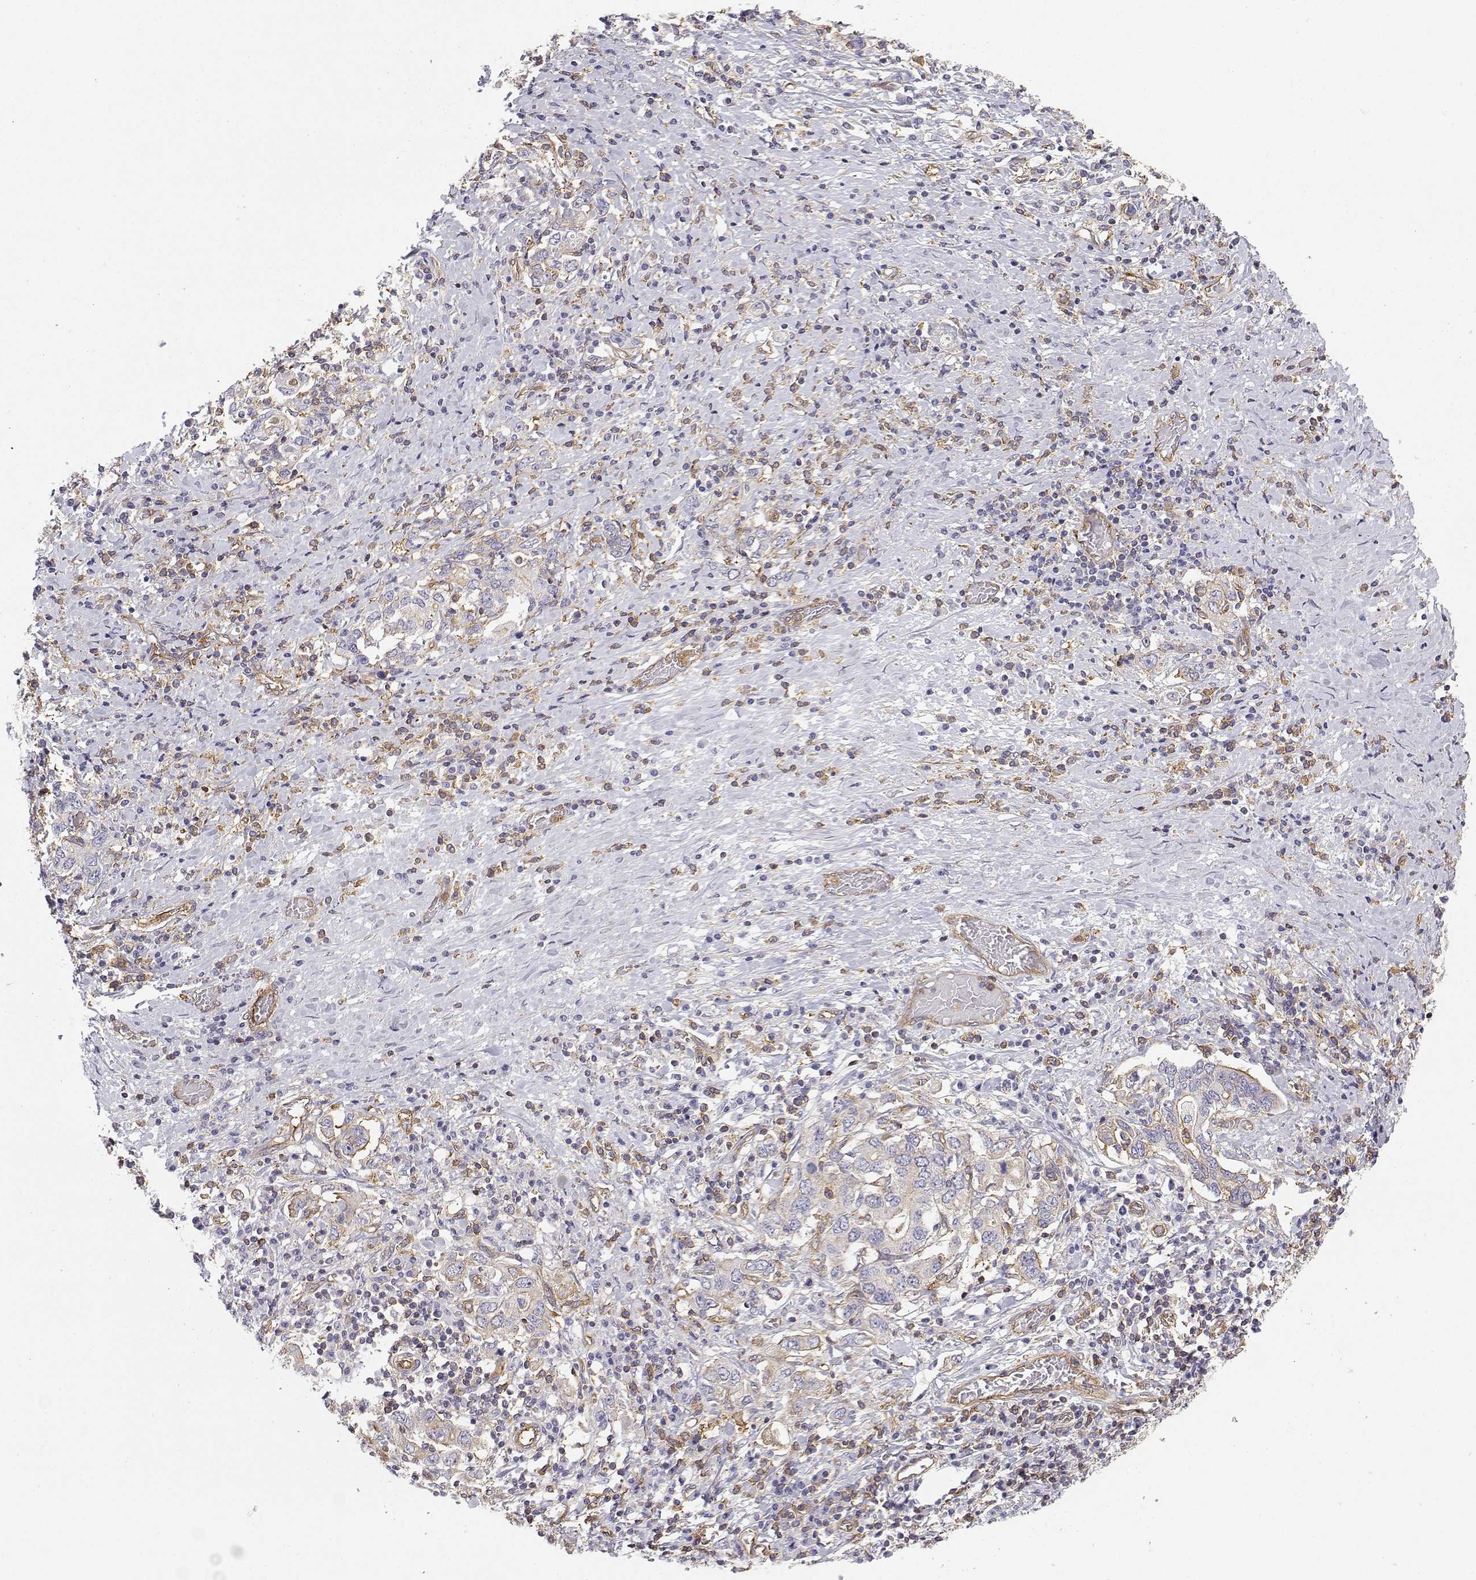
{"staining": {"intensity": "negative", "quantity": "none", "location": "none"}, "tissue": "stomach cancer", "cell_type": "Tumor cells", "image_type": "cancer", "snomed": [{"axis": "morphology", "description": "Adenocarcinoma, NOS"}, {"axis": "topography", "description": "Stomach, upper"}, {"axis": "topography", "description": "Stomach"}], "caption": "Tumor cells show no significant staining in stomach cancer.", "gene": "MYH9", "patient": {"sex": "male", "age": 62}}